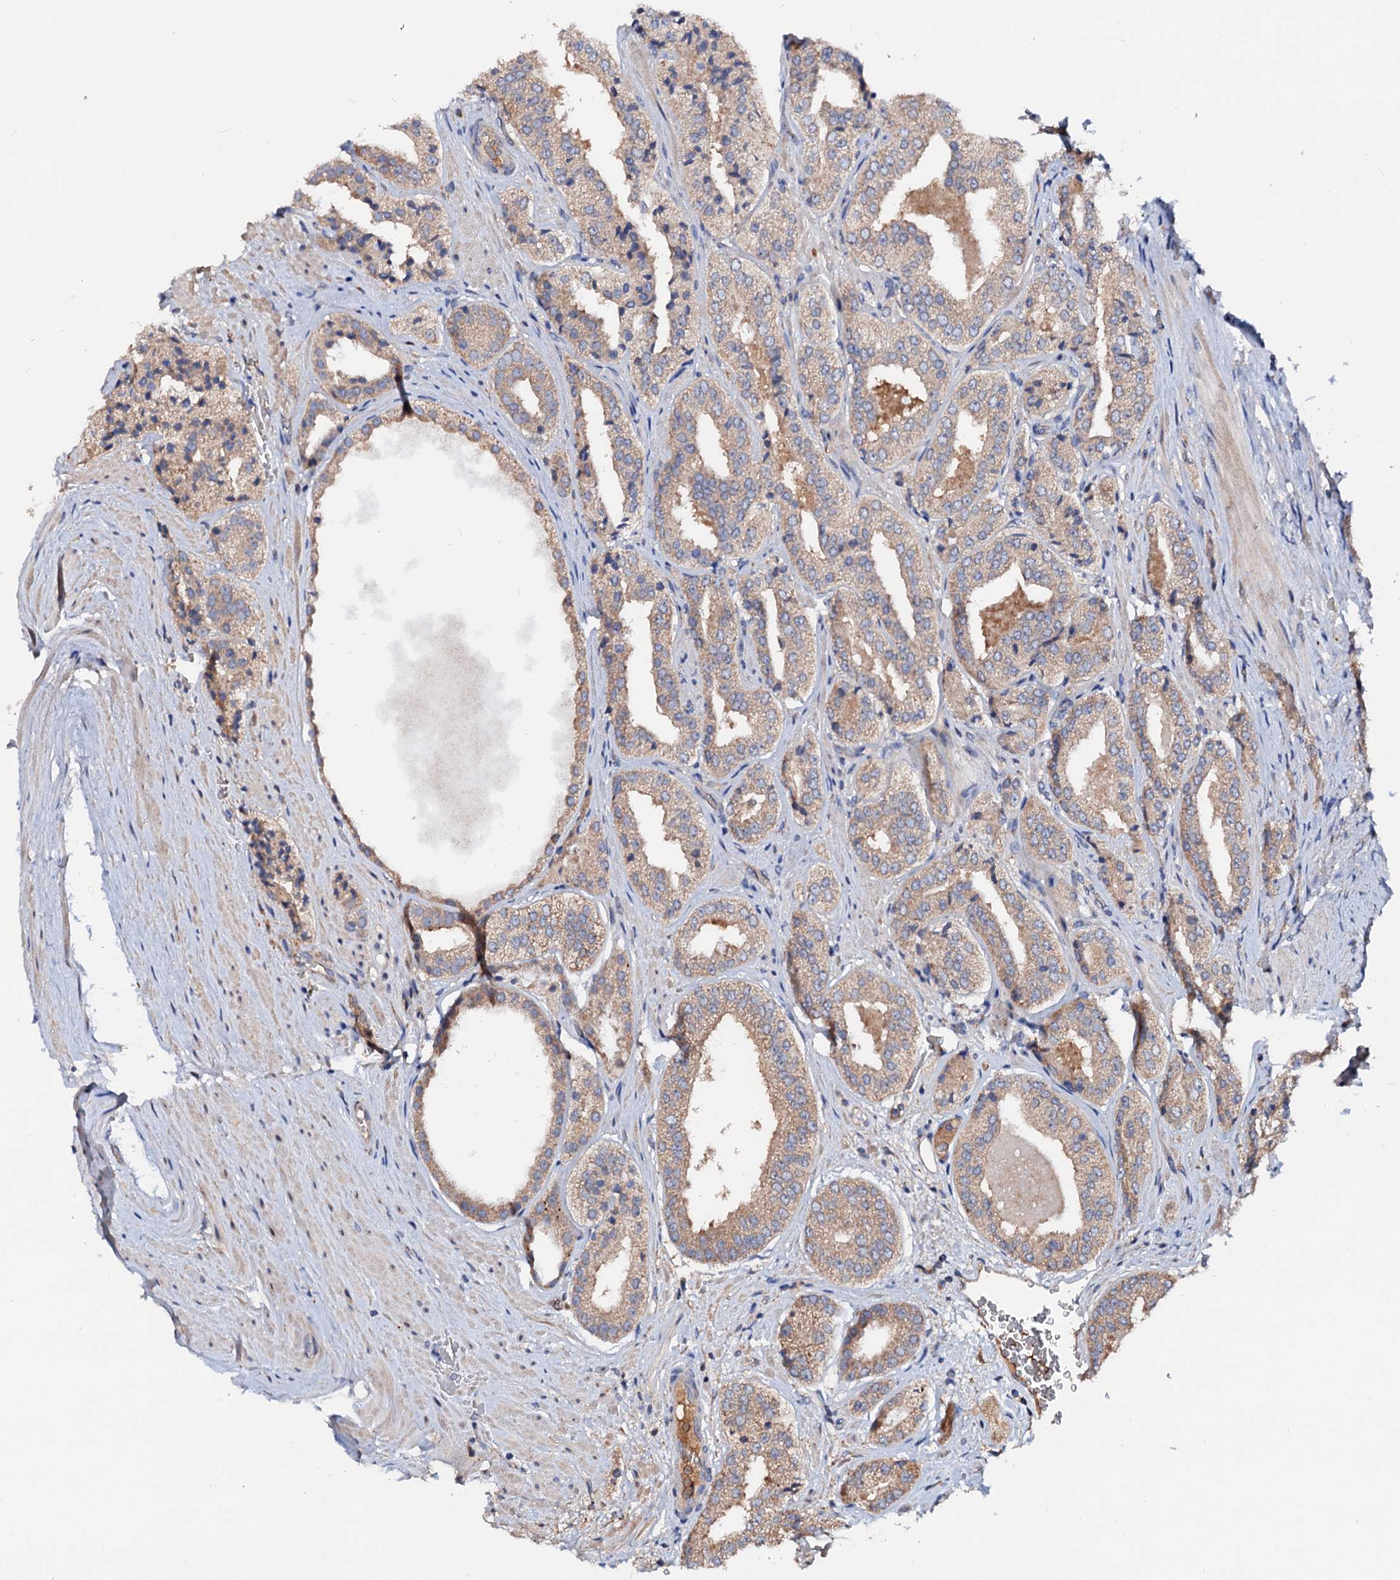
{"staining": {"intensity": "moderate", "quantity": ">75%", "location": "cytoplasmic/membranous"}, "tissue": "prostate cancer", "cell_type": "Tumor cells", "image_type": "cancer", "snomed": [{"axis": "morphology", "description": "Adenocarcinoma, High grade"}, {"axis": "topography", "description": "Prostate"}], "caption": "This is a micrograph of immunohistochemistry staining of prostate cancer (high-grade adenocarcinoma), which shows moderate positivity in the cytoplasmic/membranous of tumor cells.", "gene": "EXTL1", "patient": {"sex": "male", "age": 71}}